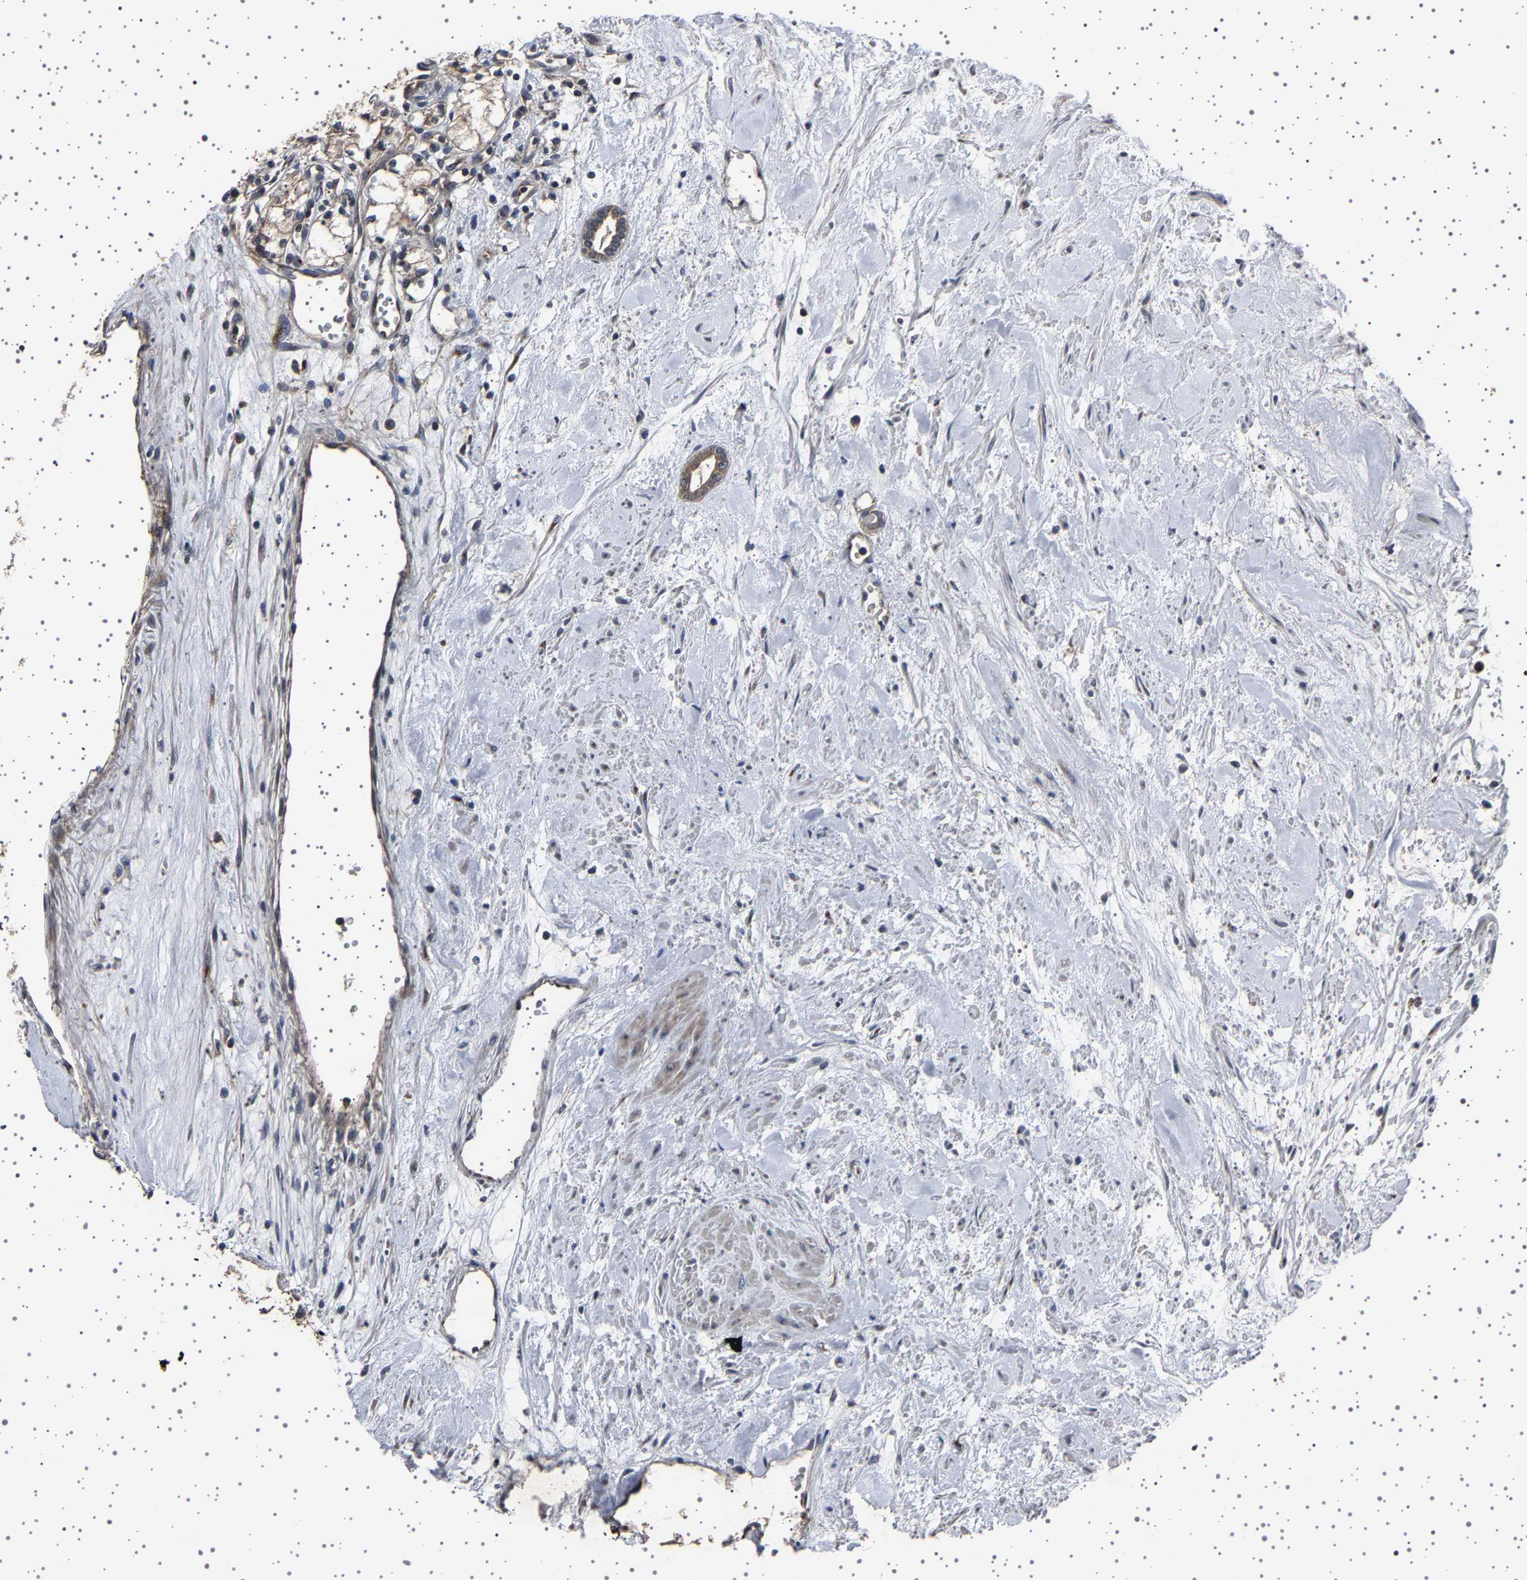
{"staining": {"intensity": "negative", "quantity": "none", "location": "none"}, "tissue": "renal cancer", "cell_type": "Tumor cells", "image_type": "cancer", "snomed": [{"axis": "morphology", "description": "Adenocarcinoma, NOS"}, {"axis": "topography", "description": "Kidney"}], "caption": "Immunohistochemistry (IHC) image of renal cancer (adenocarcinoma) stained for a protein (brown), which demonstrates no staining in tumor cells.", "gene": "NCKAP1", "patient": {"sex": "male", "age": 59}}